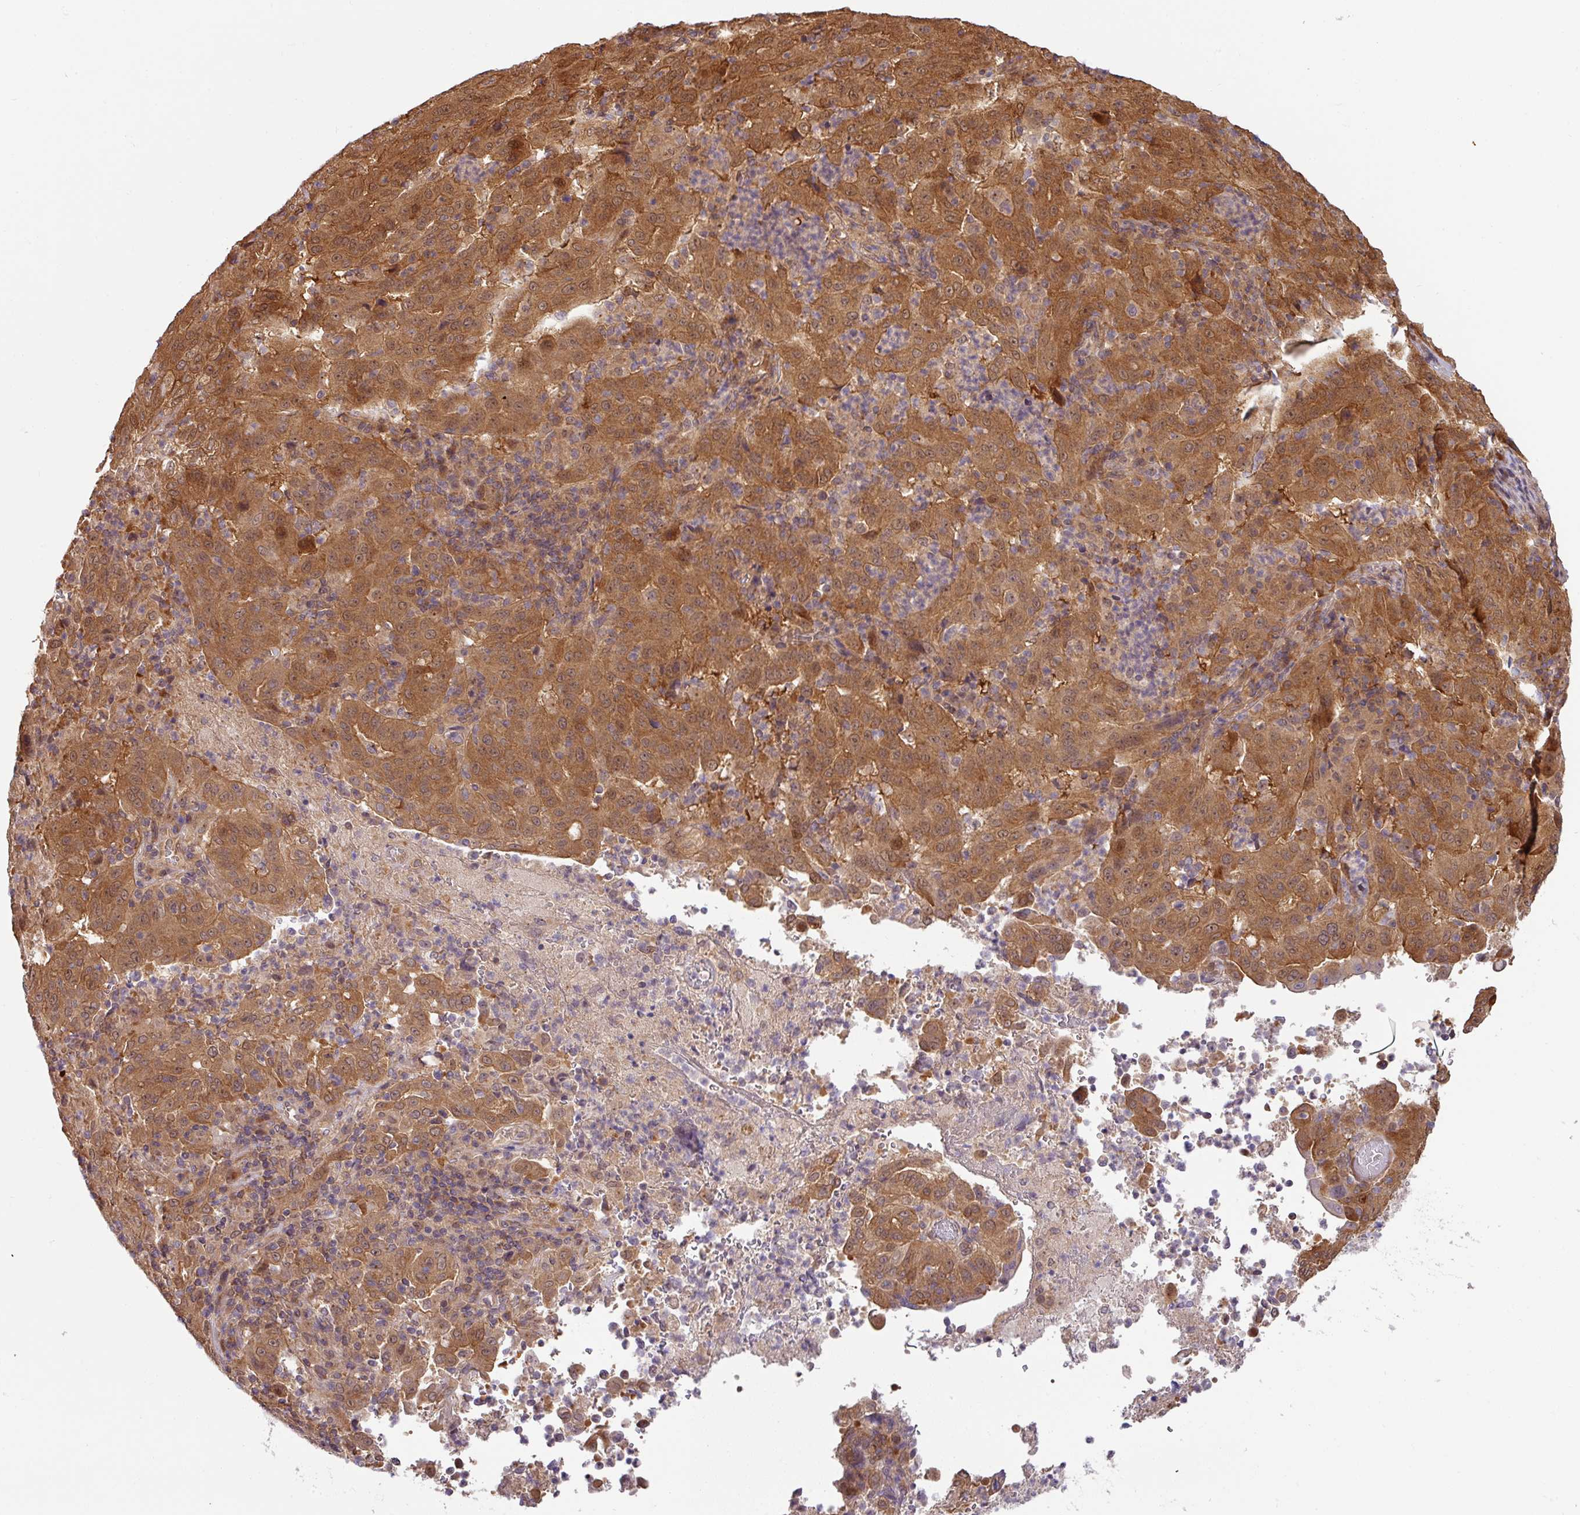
{"staining": {"intensity": "moderate", "quantity": ">75%", "location": "cytoplasmic/membranous,nuclear"}, "tissue": "pancreatic cancer", "cell_type": "Tumor cells", "image_type": "cancer", "snomed": [{"axis": "morphology", "description": "Adenocarcinoma, NOS"}, {"axis": "topography", "description": "Pancreas"}], "caption": "The image shows immunohistochemical staining of adenocarcinoma (pancreatic). There is moderate cytoplasmic/membranous and nuclear staining is appreciated in about >75% of tumor cells.", "gene": "SHB", "patient": {"sex": "male", "age": 63}}